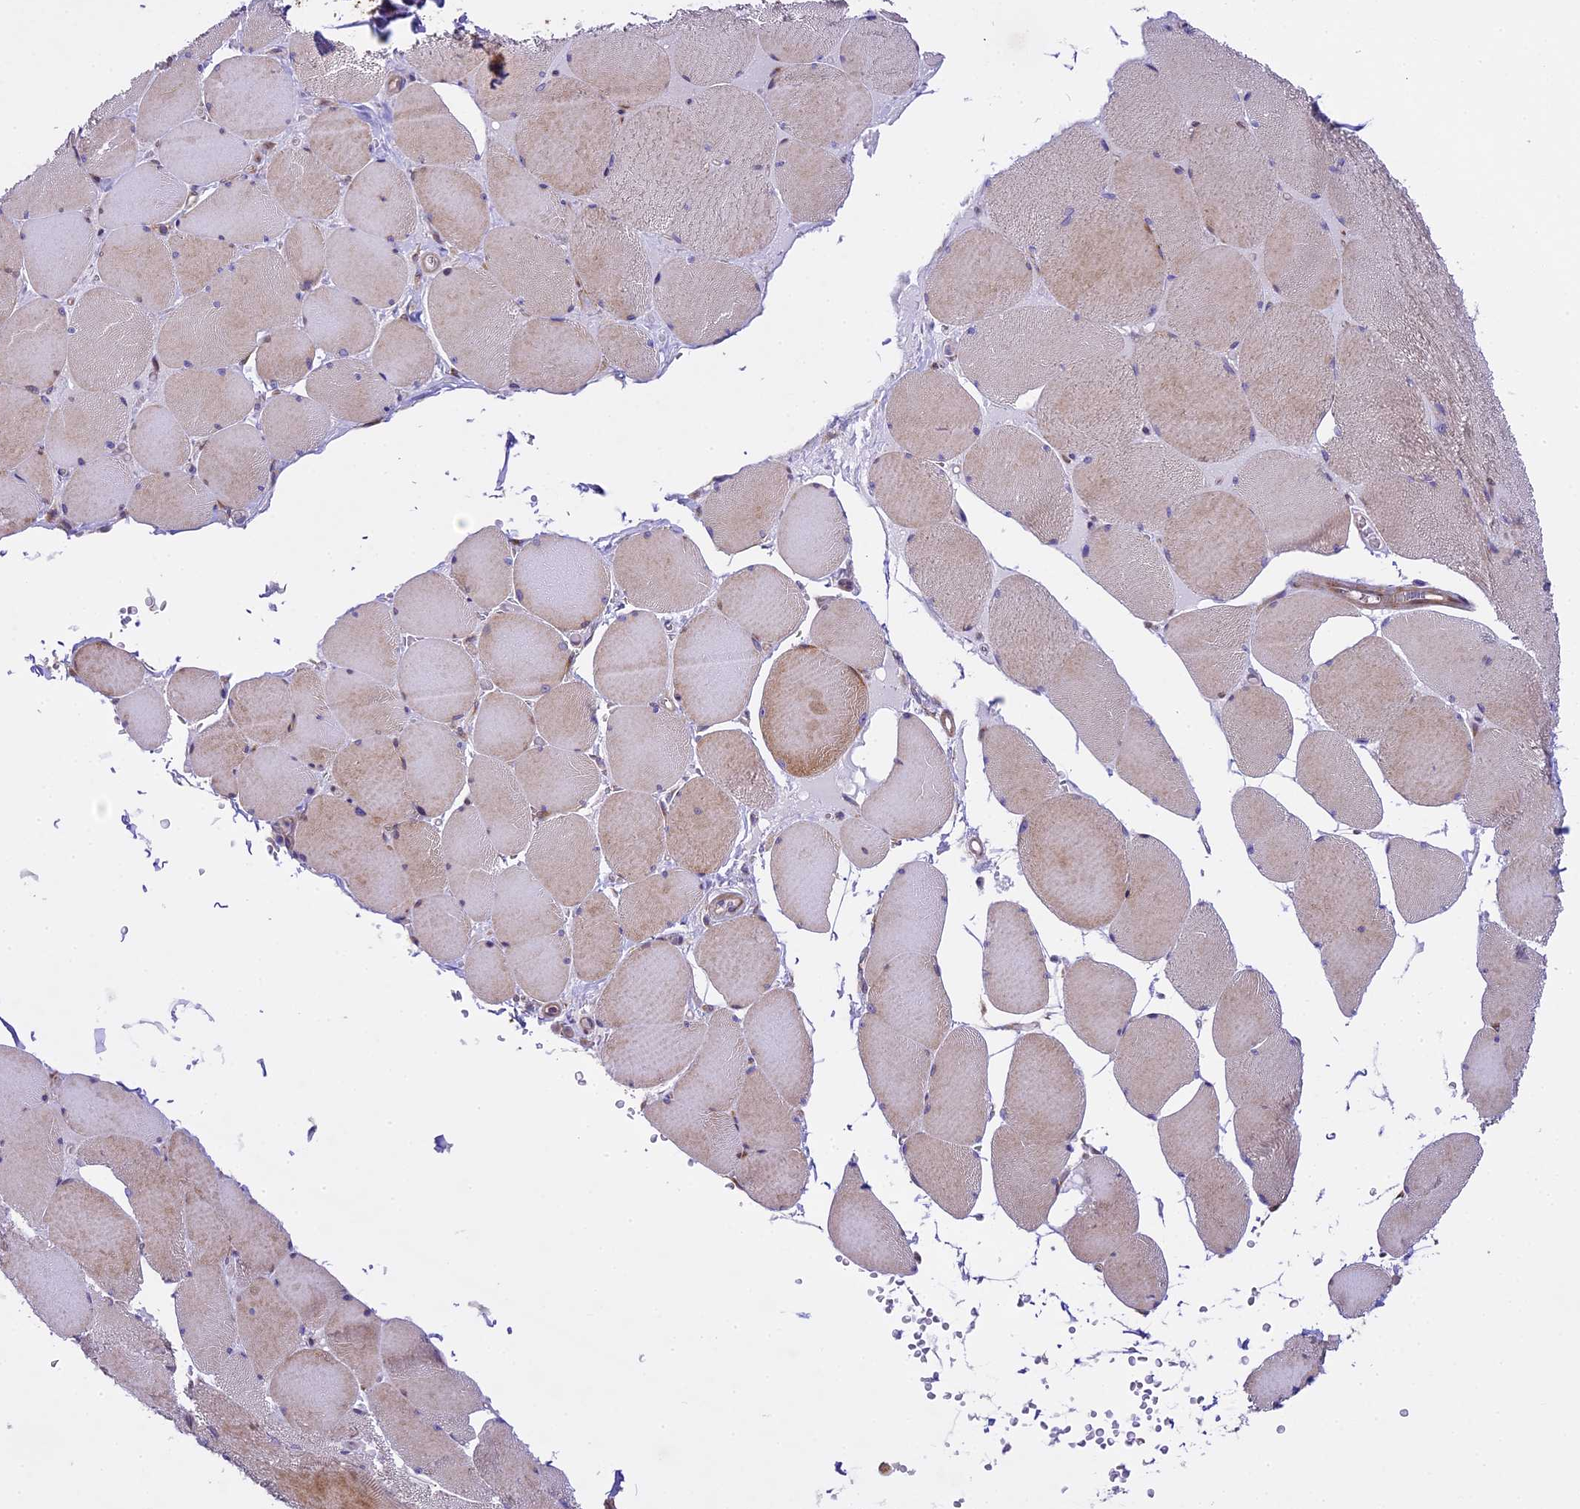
{"staining": {"intensity": "moderate", "quantity": "25%-75%", "location": "cytoplasmic/membranous"}, "tissue": "skeletal muscle", "cell_type": "Myocytes", "image_type": "normal", "snomed": [{"axis": "morphology", "description": "Normal tissue, NOS"}, {"axis": "topography", "description": "Skeletal muscle"}, {"axis": "topography", "description": "Head-Neck"}], "caption": "This is a photomicrograph of immunohistochemistry staining of normal skeletal muscle, which shows moderate expression in the cytoplasmic/membranous of myocytes.", "gene": "SPIRE1", "patient": {"sex": "male", "age": 66}}